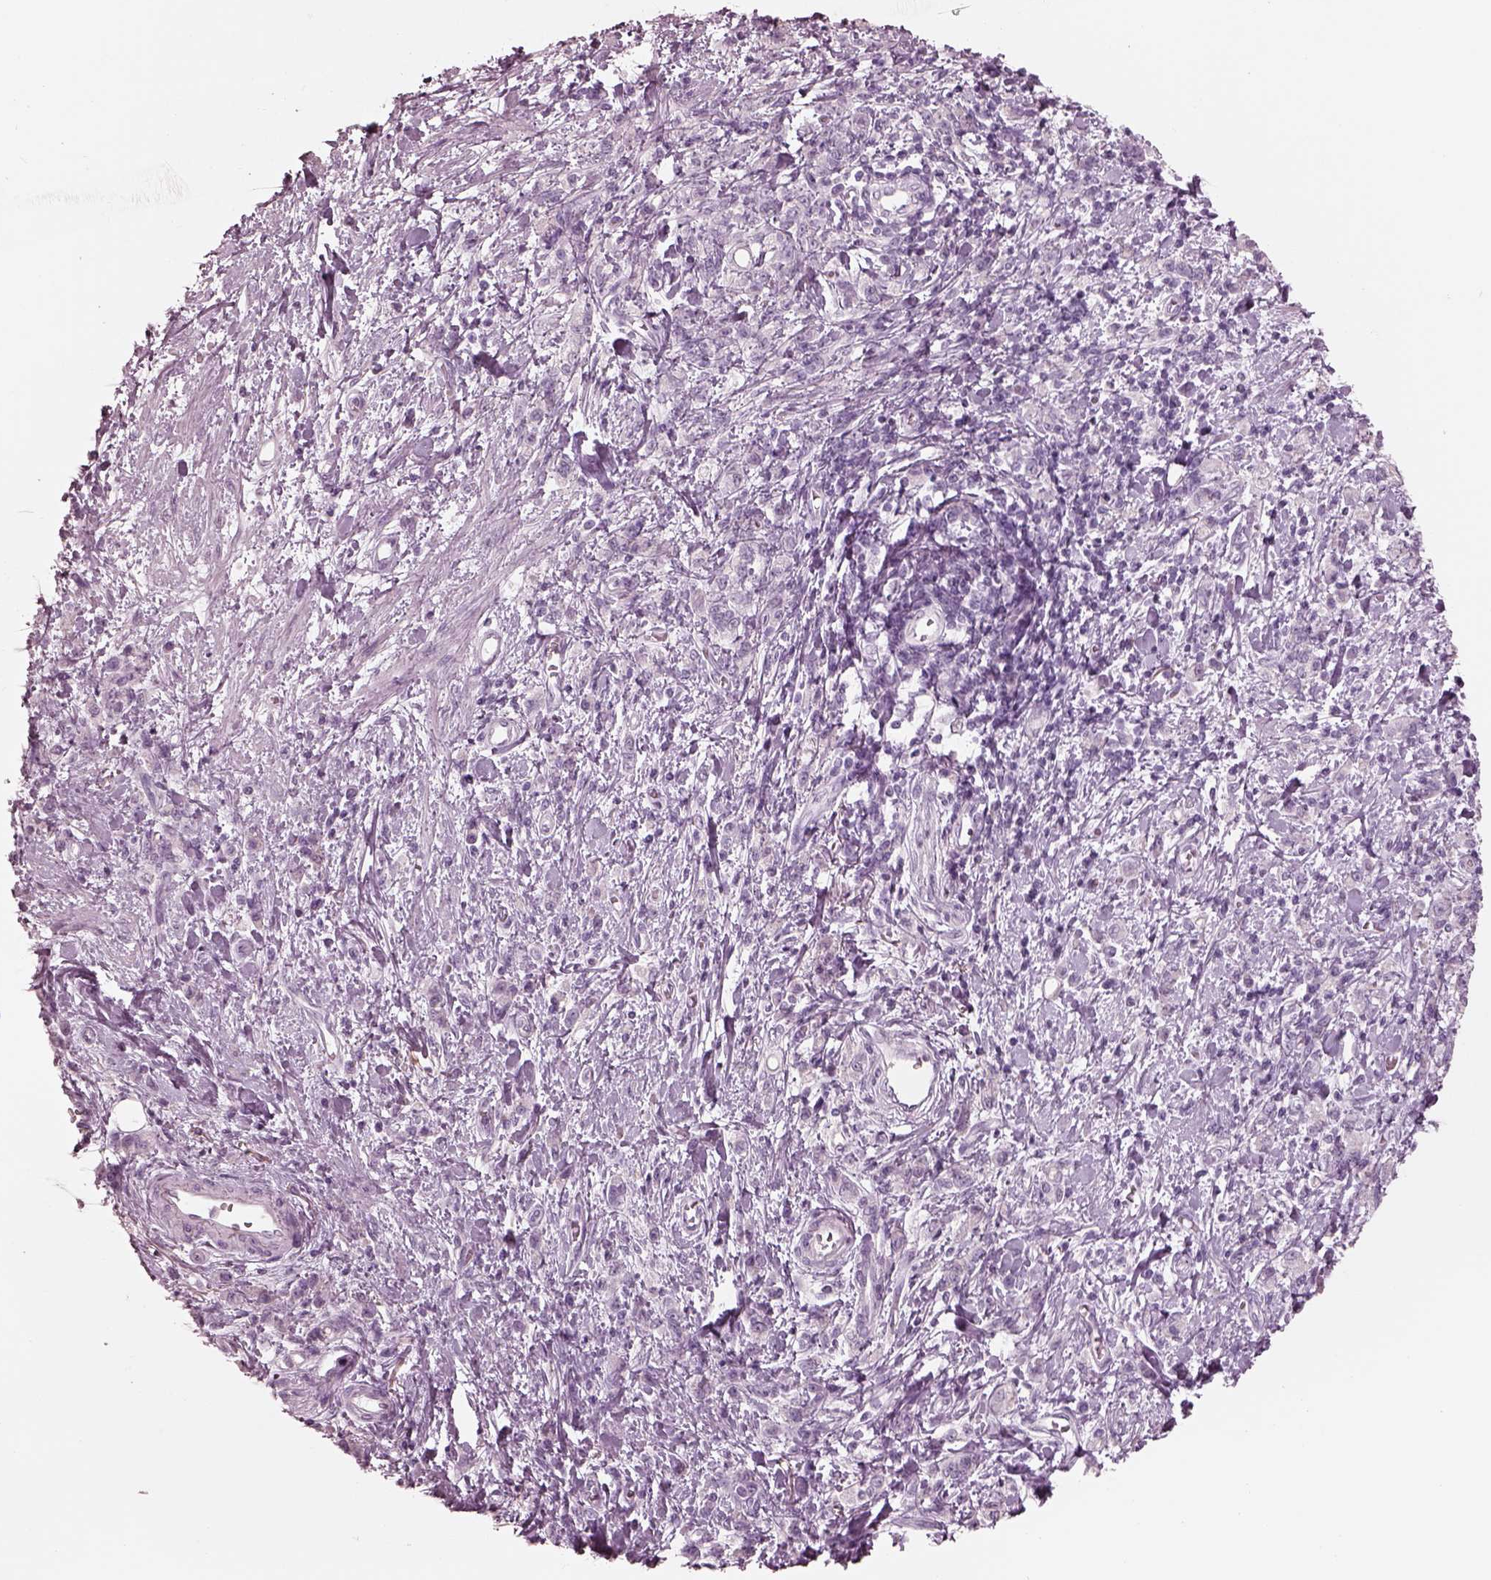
{"staining": {"intensity": "negative", "quantity": "none", "location": "none"}, "tissue": "stomach cancer", "cell_type": "Tumor cells", "image_type": "cancer", "snomed": [{"axis": "morphology", "description": "Adenocarcinoma, NOS"}, {"axis": "topography", "description": "Stomach"}], "caption": "There is no significant staining in tumor cells of stomach cancer.", "gene": "KRTAP24-1", "patient": {"sex": "male", "age": 77}}